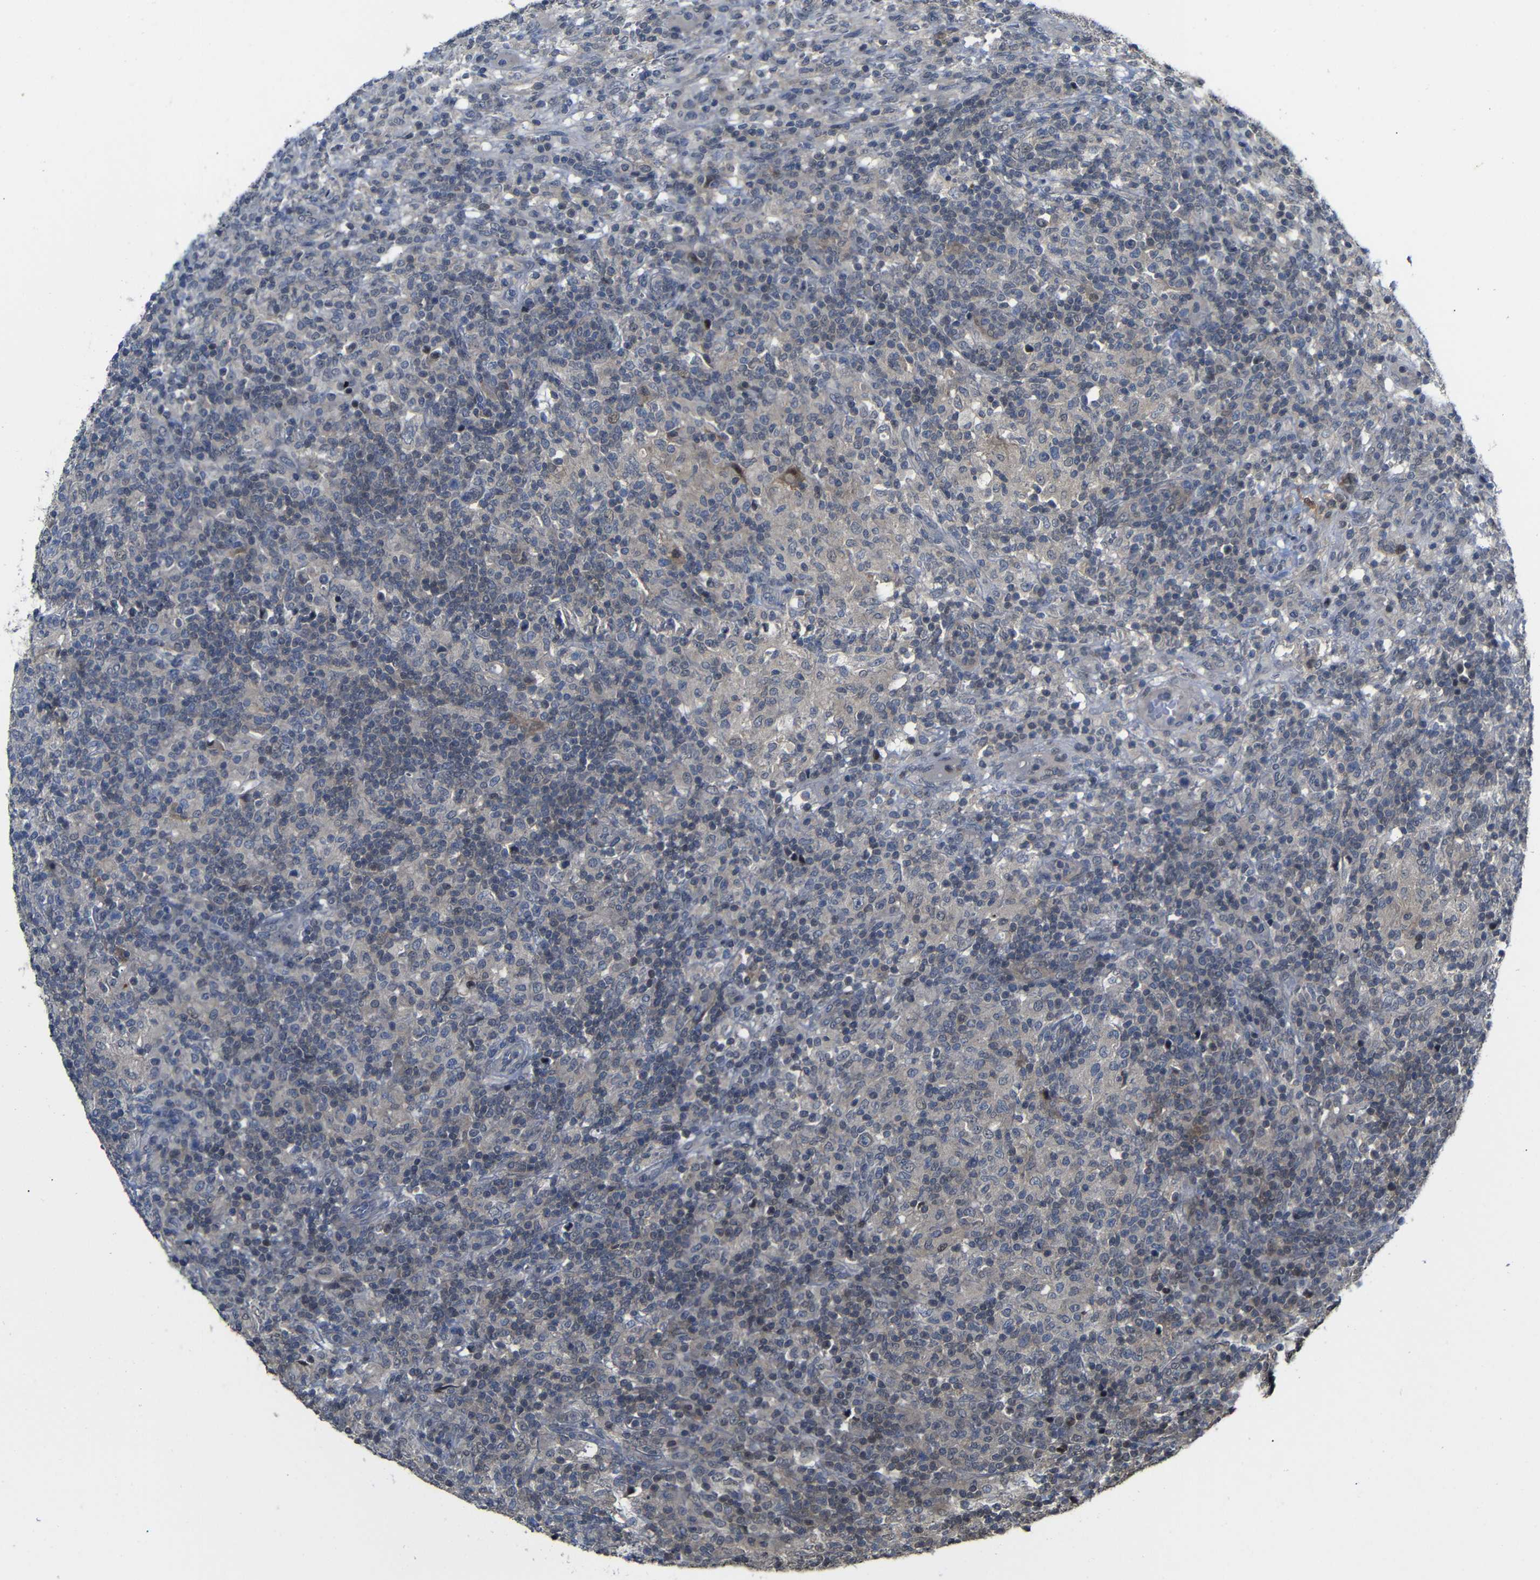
{"staining": {"intensity": "negative", "quantity": "none", "location": "none"}, "tissue": "lymphoma", "cell_type": "Tumor cells", "image_type": "cancer", "snomed": [{"axis": "morphology", "description": "Hodgkin's disease, NOS"}, {"axis": "topography", "description": "Lymph node"}], "caption": "There is no significant staining in tumor cells of Hodgkin's disease.", "gene": "ATG12", "patient": {"sex": "male", "age": 70}}